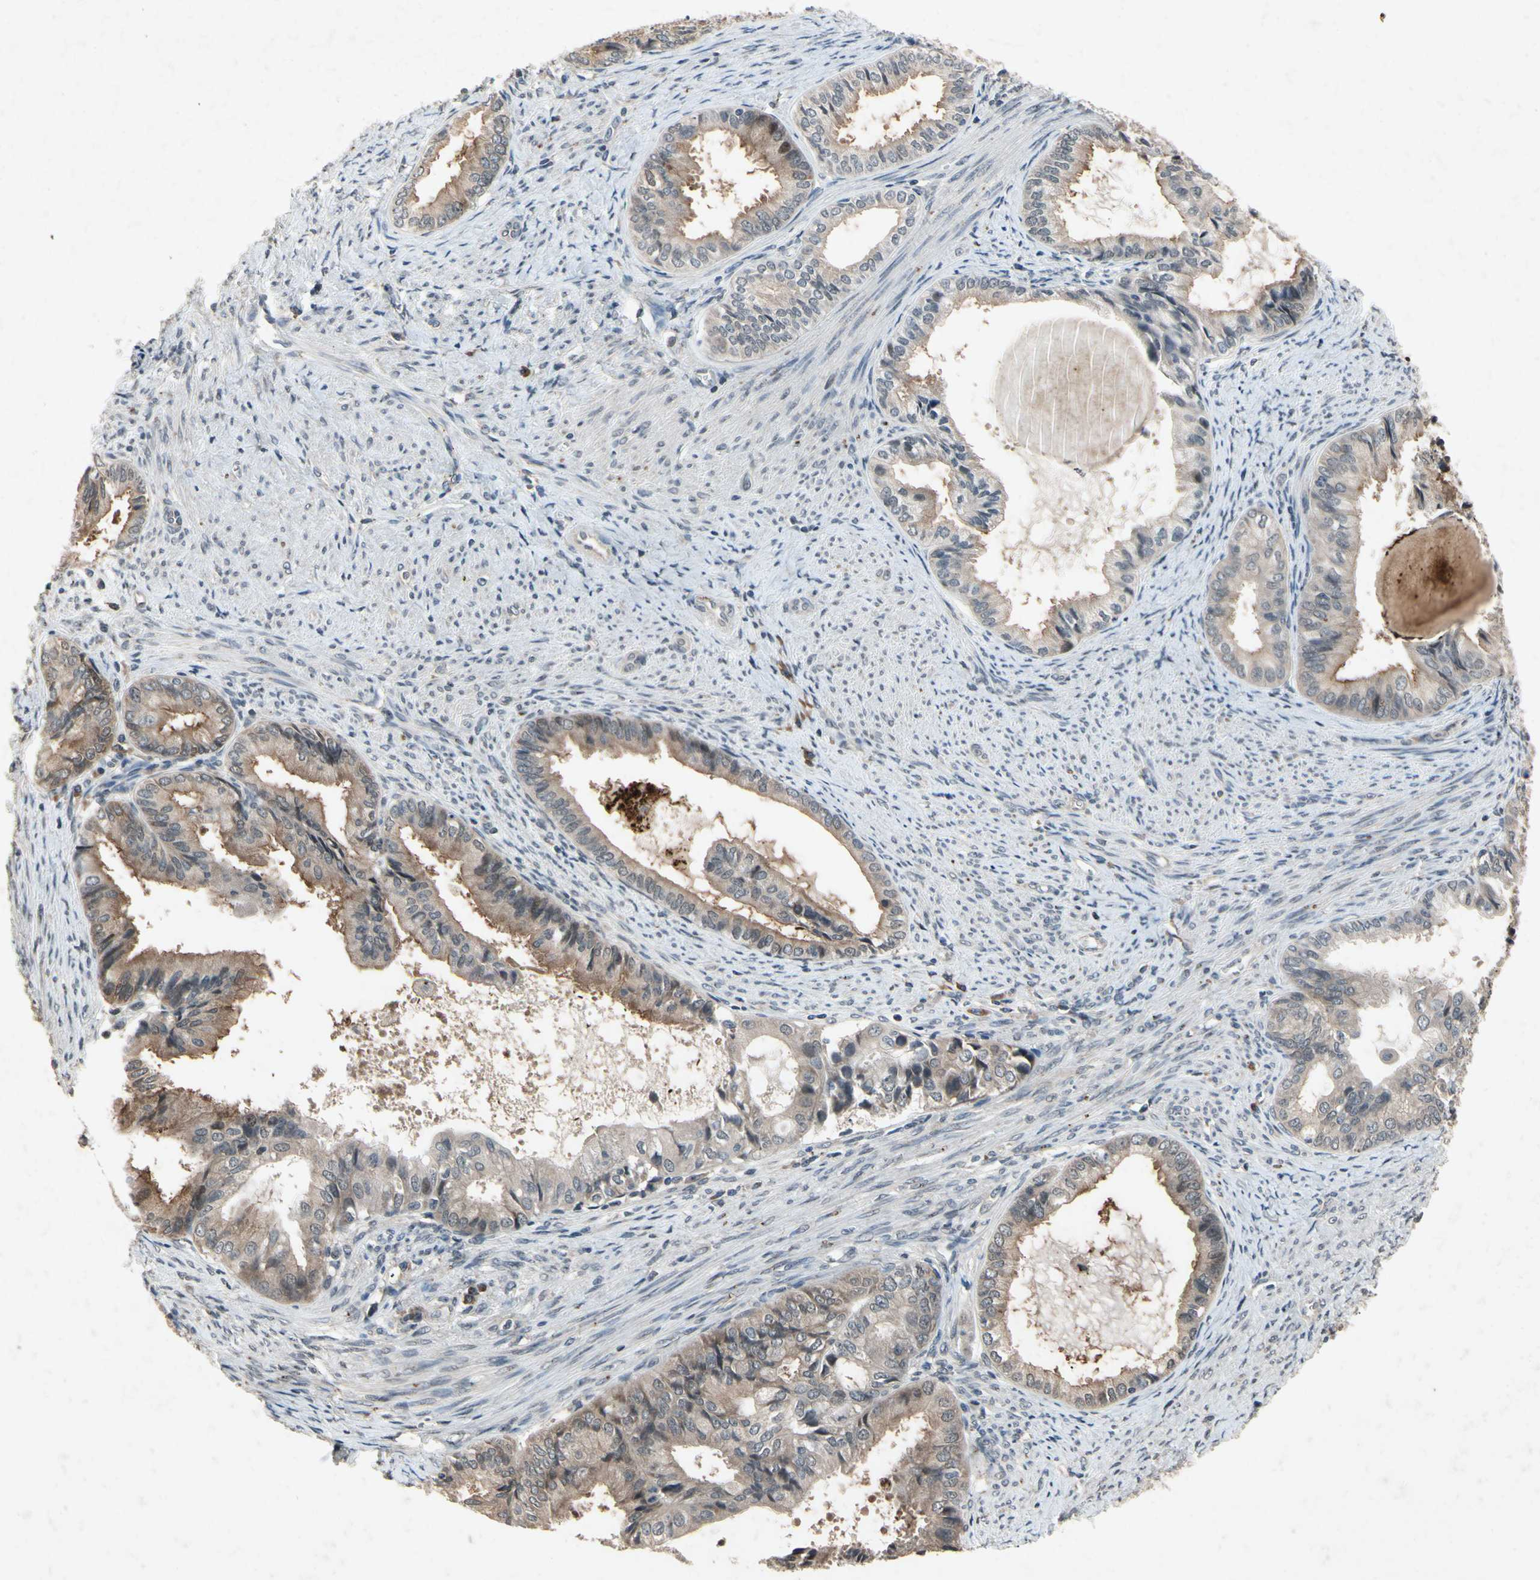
{"staining": {"intensity": "moderate", "quantity": ">75%", "location": "cytoplasmic/membranous"}, "tissue": "endometrial cancer", "cell_type": "Tumor cells", "image_type": "cancer", "snomed": [{"axis": "morphology", "description": "Adenocarcinoma, NOS"}, {"axis": "topography", "description": "Endometrium"}], "caption": "Moderate cytoplasmic/membranous protein staining is present in about >75% of tumor cells in endometrial adenocarcinoma. (Stains: DAB (3,3'-diaminobenzidine) in brown, nuclei in blue, Microscopy: brightfield microscopy at high magnification).", "gene": "DPY19L3", "patient": {"sex": "female", "age": 86}}